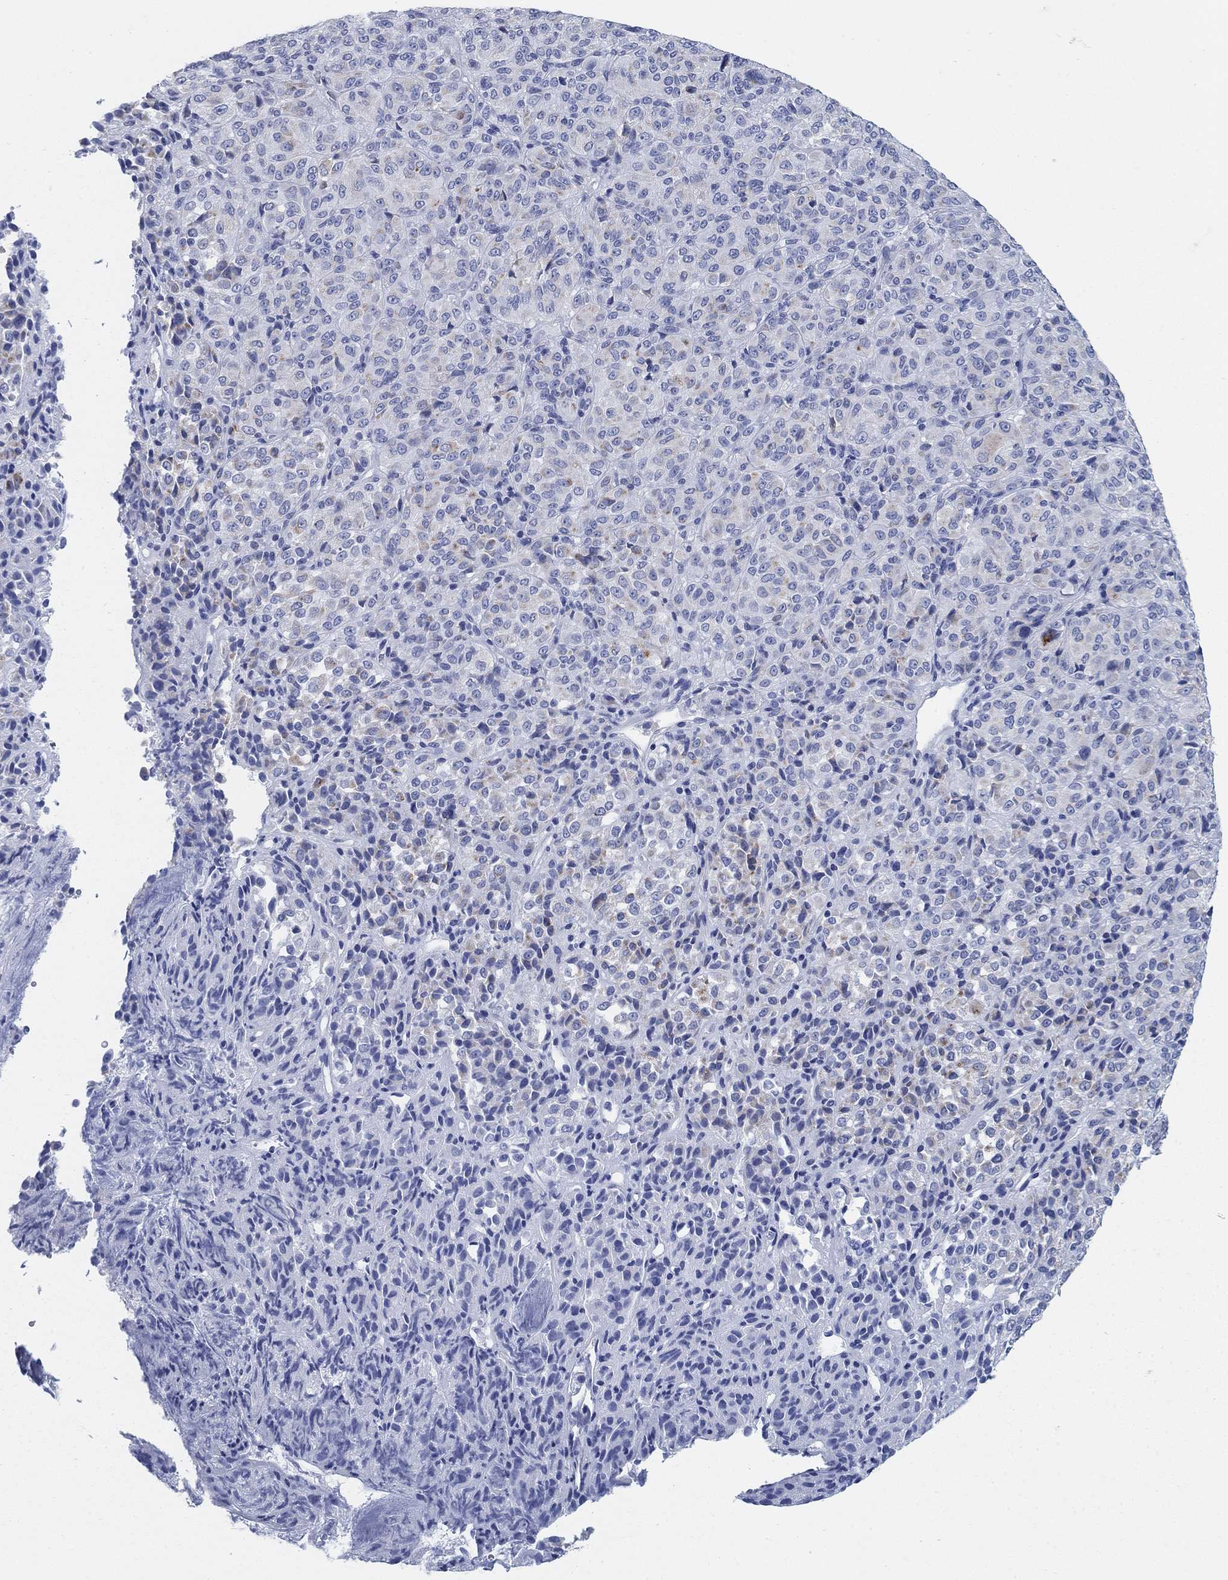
{"staining": {"intensity": "moderate", "quantity": "<25%", "location": "cytoplasmic/membranous"}, "tissue": "melanoma", "cell_type": "Tumor cells", "image_type": "cancer", "snomed": [{"axis": "morphology", "description": "Malignant melanoma, Metastatic site"}, {"axis": "topography", "description": "Brain"}], "caption": "High-magnification brightfield microscopy of malignant melanoma (metastatic site) stained with DAB (3,3'-diaminobenzidine) (brown) and counterstained with hematoxylin (blue). tumor cells exhibit moderate cytoplasmic/membranous staining is appreciated in approximately<25% of cells. (DAB (3,3'-diaminobenzidine) IHC with brightfield microscopy, high magnification).", "gene": "SCCPDH", "patient": {"sex": "female", "age": 56}}